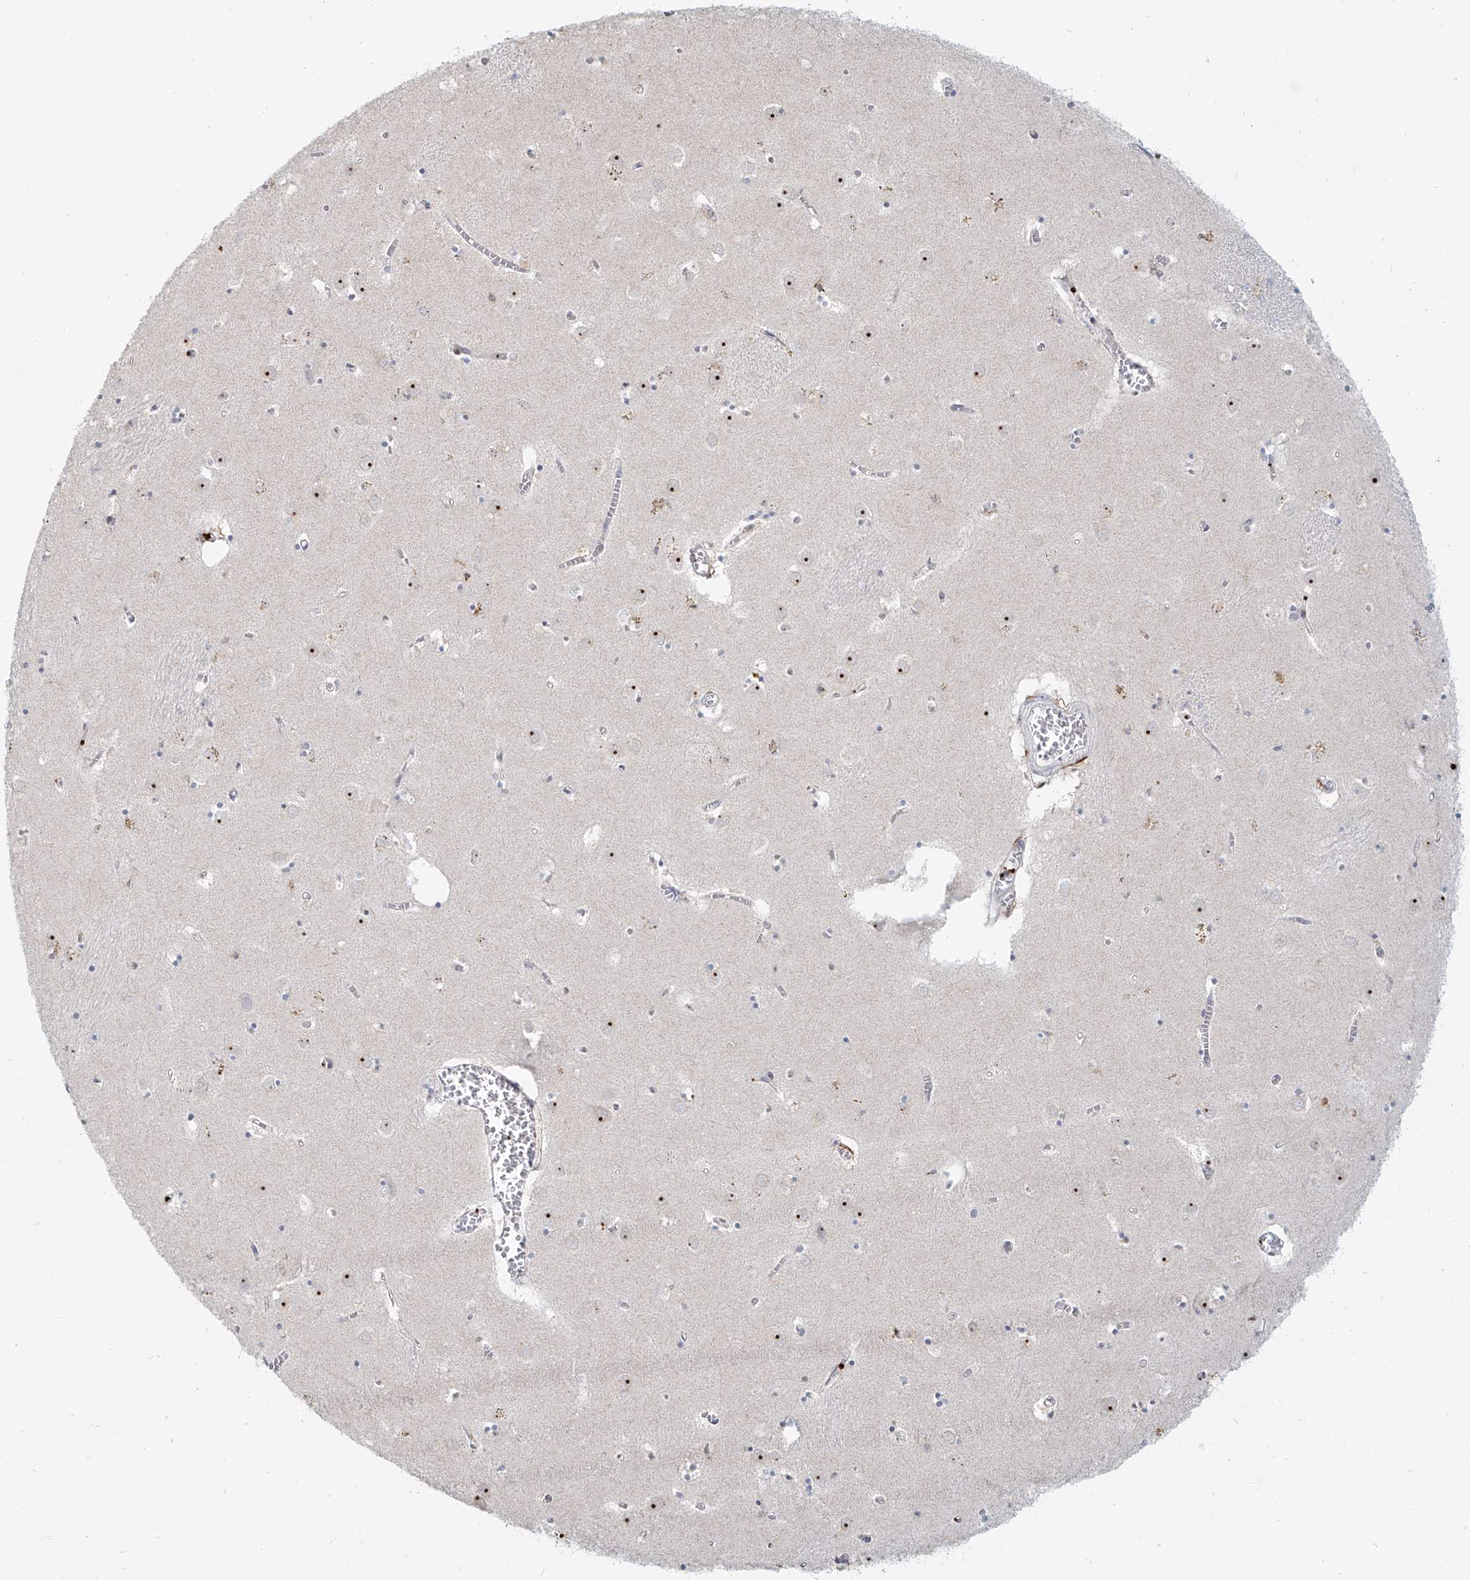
{"staining": {"intensity": "negative", "quantity": "none", "location": "none"}, "tissue": "caudate", "cell_type": "Glial cells", "image_type": "normal", "snomed": [{"axis": "morphology", "description": "Normal tissue, NOS"}, {"axis": "topography", "description": "Lateral ventricle wall"}], "caption": "Glial cells are negative for protein expression in normal human caudate.", "gene": "BYSL", "patient": {"sex": "male", "age": 70}}